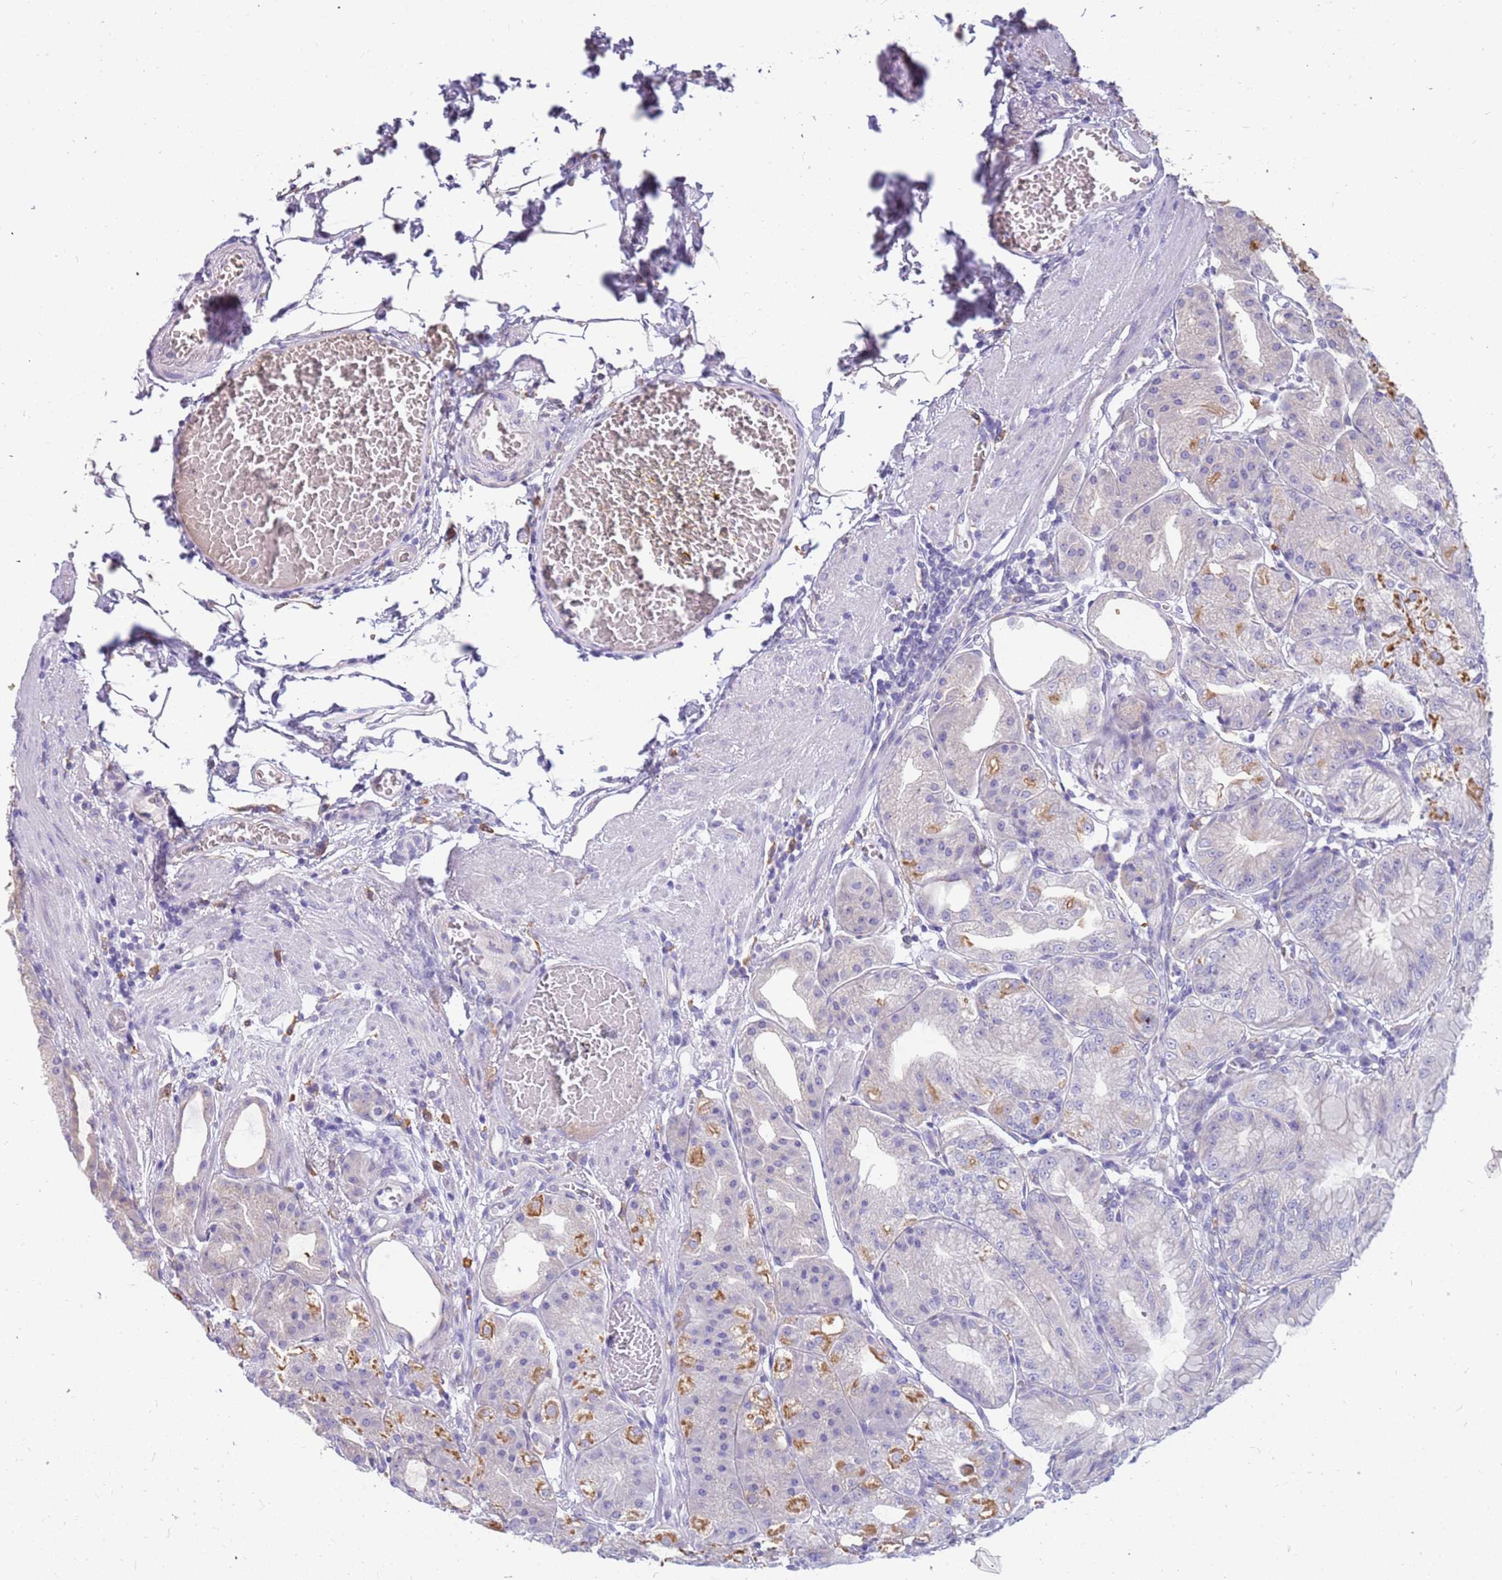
{"staining": {"intensity": "moderate", "quantity": "25%-75%", "location": "cytoplasmic/membranous"}, "tissue": "stomach", "cell_type": "Glandular cells", "image_type": "normal", "snomed": [{"axis": "morphology", "description": "Normal tissue, NOS"}, {"axis": "topography", "description": "Stomach, upper"}, {"axis": "topography", "description": "Stomach, lower"}], "caption": "This micrograph shows immunohistochemistry (IHC) staining of normal stomach, with medium moderate cytoplasmic/membranous positivity in about 25%-75% of glandular cells.", "gene": "RHCG", "patient": {"sex": "male", "age": 71}}